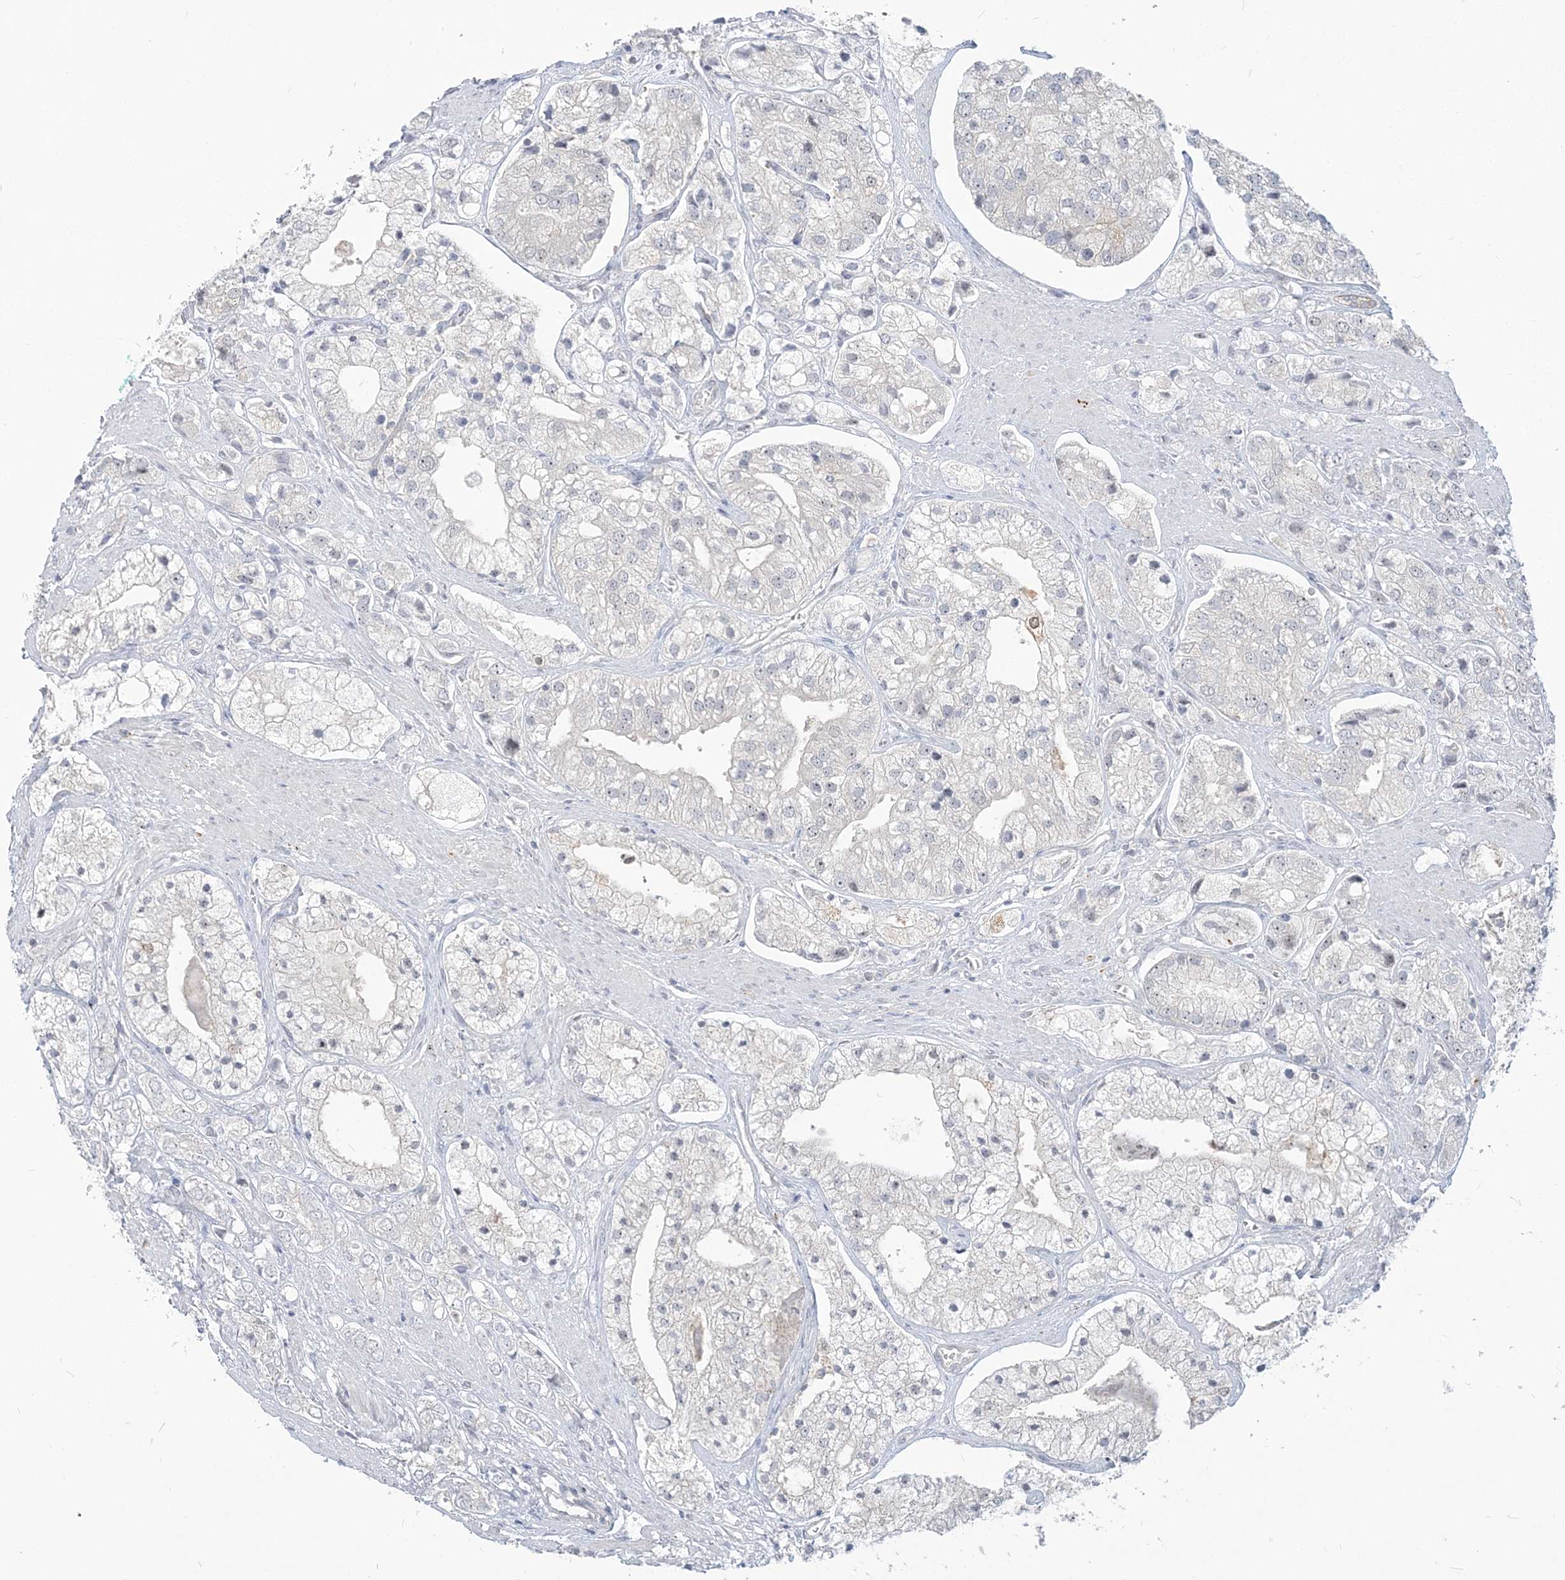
{"staining": {"intensity": "negative", "quantity": "none", "location": "none"}, "tissue": "prostate cancer", "cell_type": "Tumor cells", "image_type": "cancer", "snomed": [{"axis": "morphology", "description": "Adenocarcinoma, High grade"}, {"axis": "topography", "description": "Prostate"}], "caption": "This is an IHC histopathology image of human prostate cancer. There is no expression in tumor cells.", "gene": "SDAD1", "patient": {"sex": "male", "age": 50}}